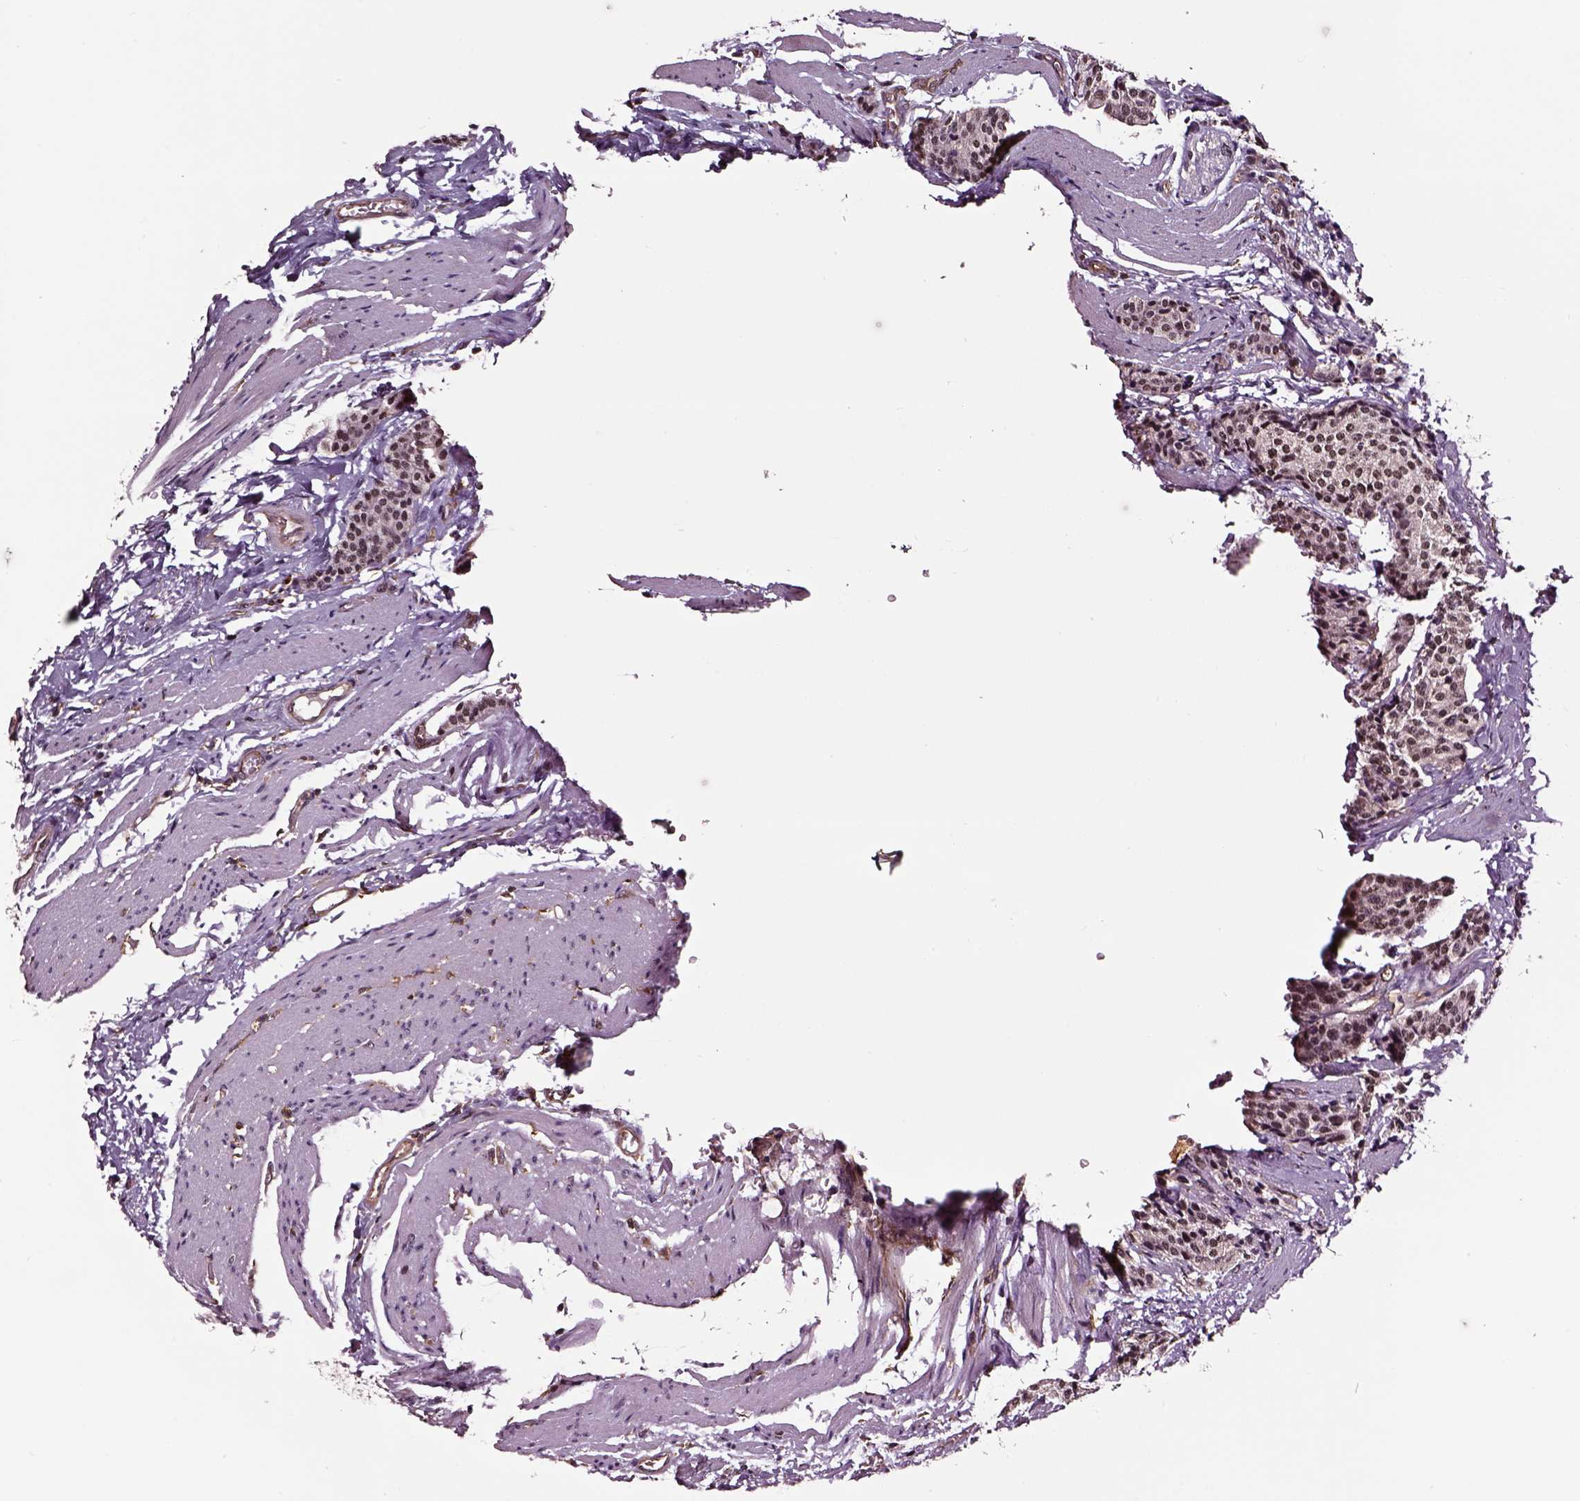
{"staining": {"intensity": "moderate", "quantity": ">75%", "location": "nuclear"}, "tissue": "carcinoid", "cell_type": "Tumor cells", "image_type": "cancer", "snomed": [{"axis": "morphology", "description": "Carcinoid, malignant, NOS"}, {"axis": "topography", "description": "Small intestine"}], "caption": "A medium amount of moderate nuclear positivity is appreciated in about >75% of tumor cells in malignant carcinoid tissue.", "gene": "RASSF5", "patient": {"sex": "male", "age": 73}}